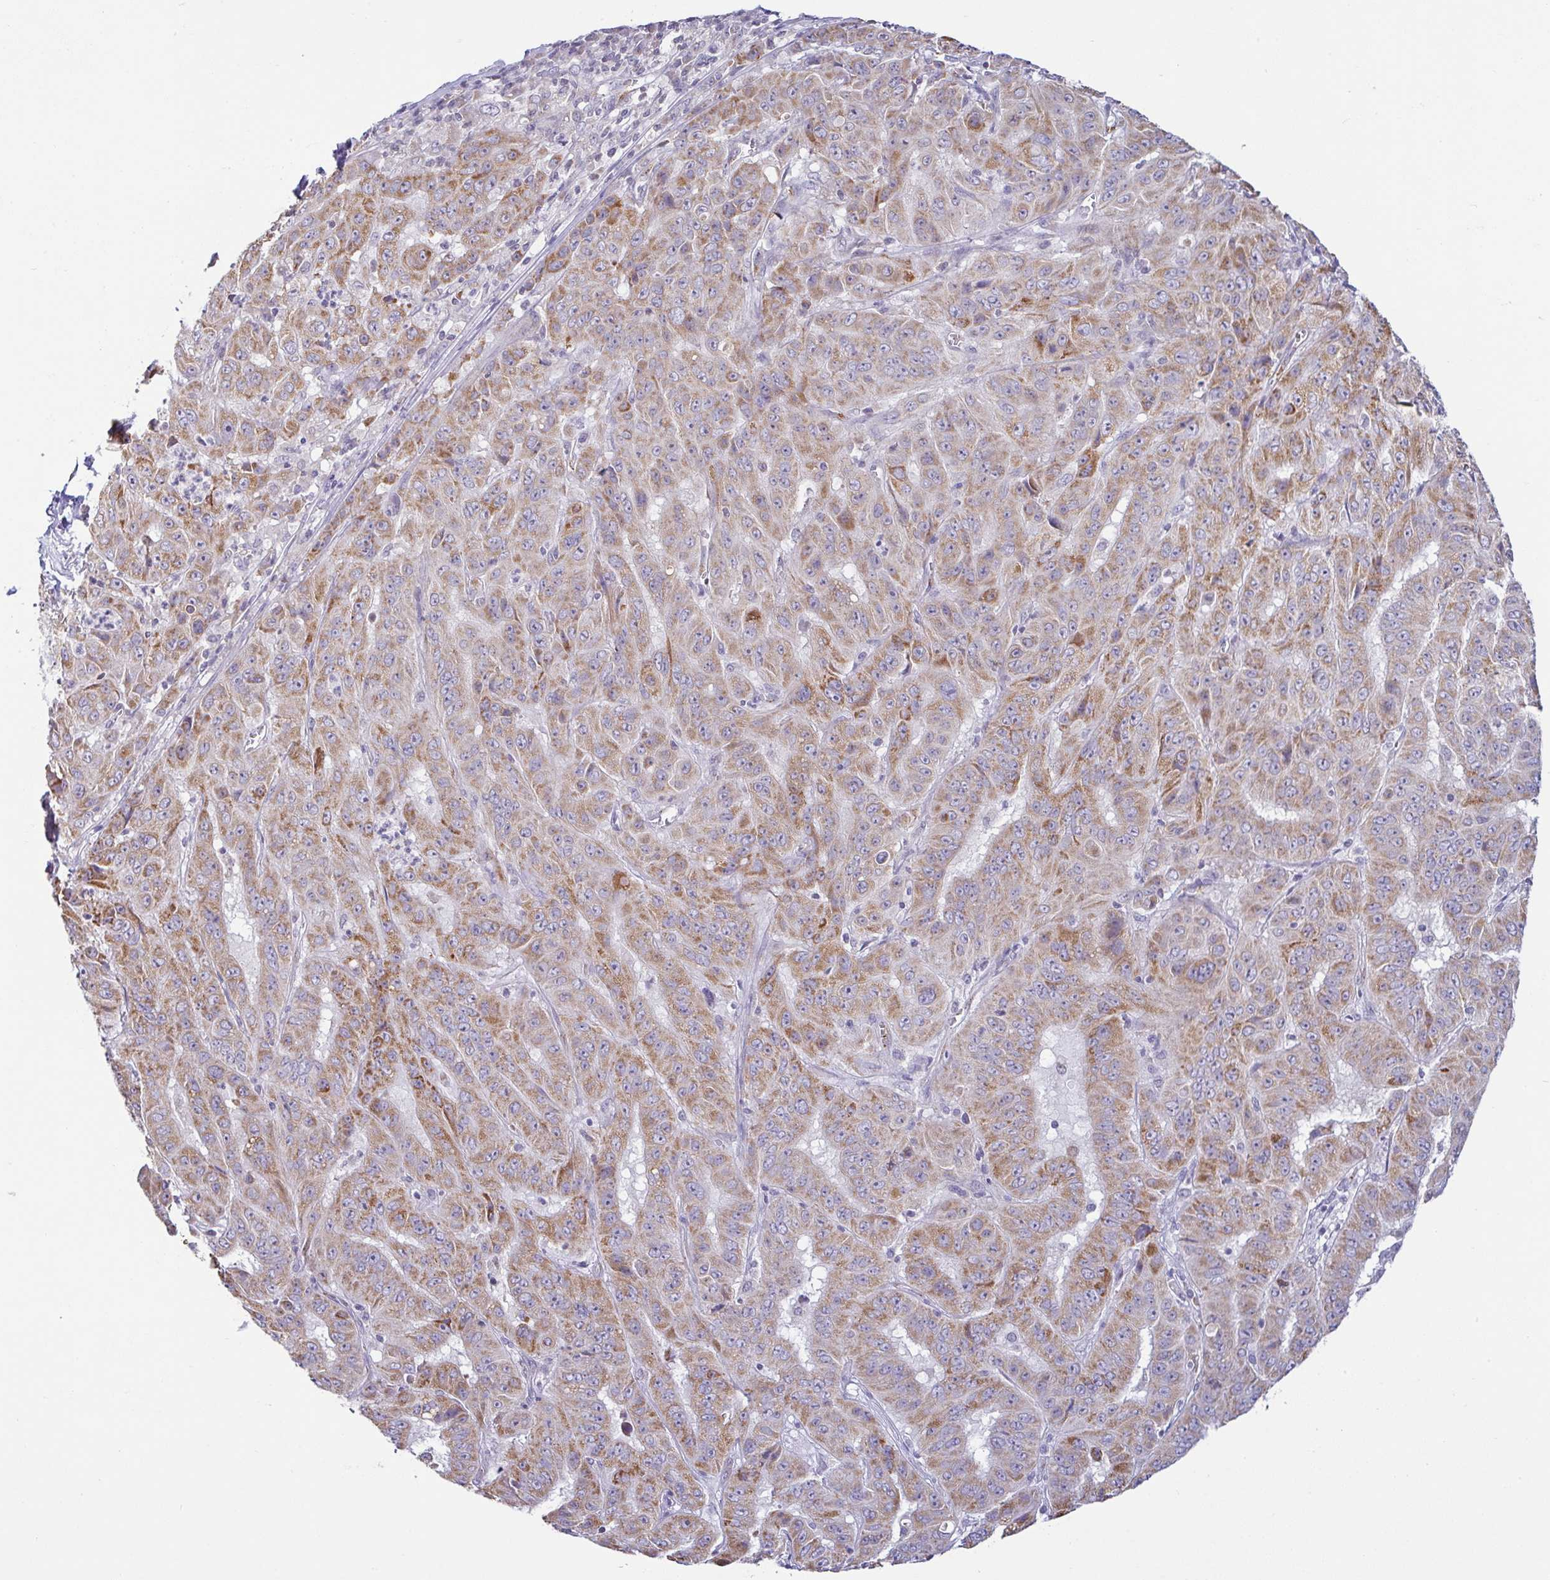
{"staining": {"intensity": "moderate", "quantity": "25%-75%", "location": "cytoplasmic/membranous"}, "tissue": "pancreatic cancer", "cell_type": "Tumor cells", "image_type": "cancer", "snomed": [{"axis": "morphology", "description": "Adenocarcinoma, NOS"}, {"axis": "topography", "description": "Pancreas"}], "caption": "IHC (DAB) staining of human adenocarcinoma (pancreatic) displays moderate cytoplasmic/membranous protein positivity in approximately 25%-75% of tumor cells.", "gene": "PLCD4", "patient": {"sex": "male", "age": 63}}